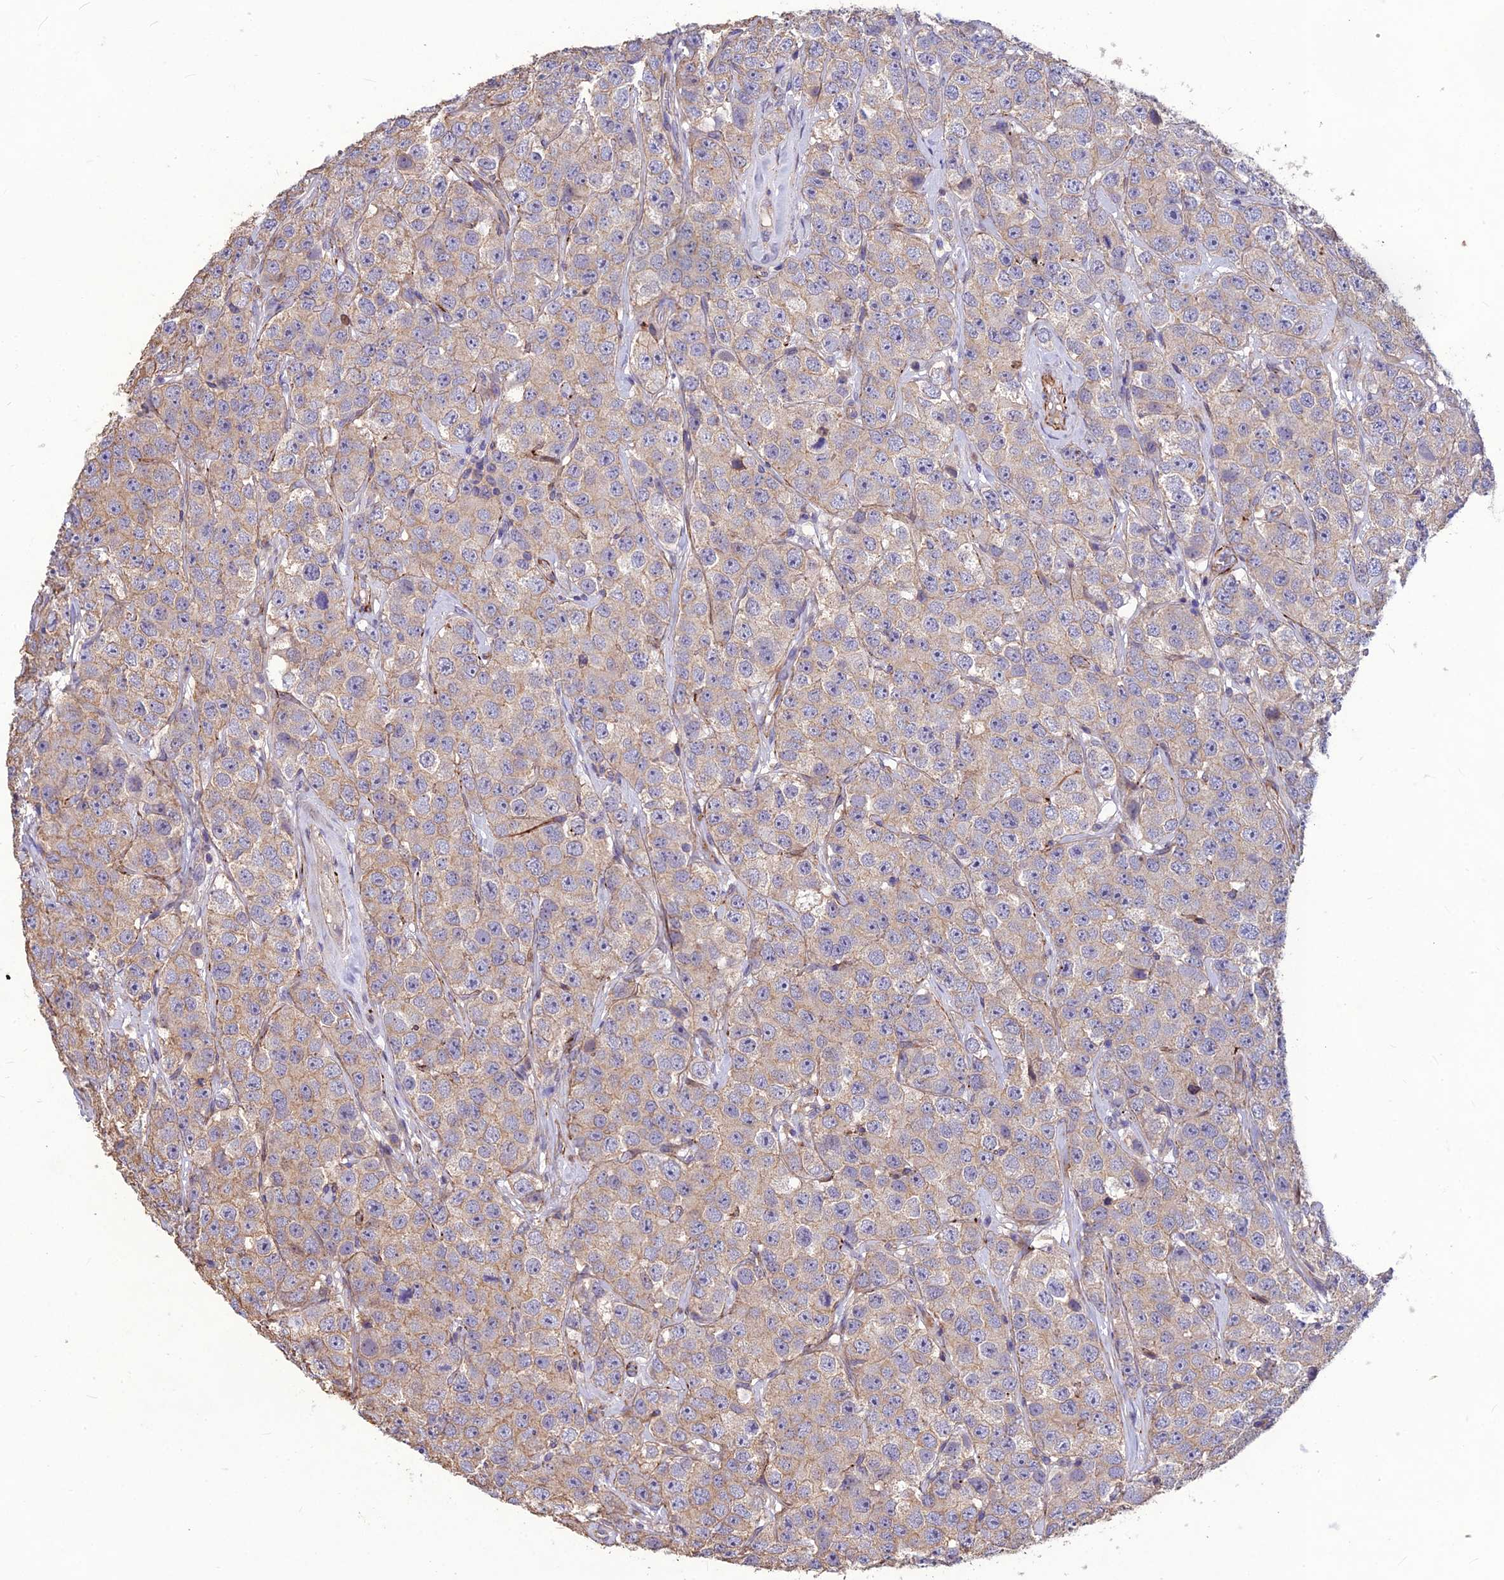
{"staining": {"intensity": "weak", "quantity": "<25%", "location": "cytoplasmic/membranous"}, "tissue": "testis cancer", "cell_type": "Tumor cells", "image_type": "cancer", "snomed": [{"axis": "morphology", "description": "Seminoma, NOS"}, {"axis": "topography", "description": "Testis"}], "caption": "IHC photomicrograph of neoplastic tissue: testis cancer (seminoma) stained with DAB (3,3'-diaminobenzidine) displays no significant protein expression in tumor cells.", "gene": "CLUH", "patient": {"sex": "male", "age": 28}}